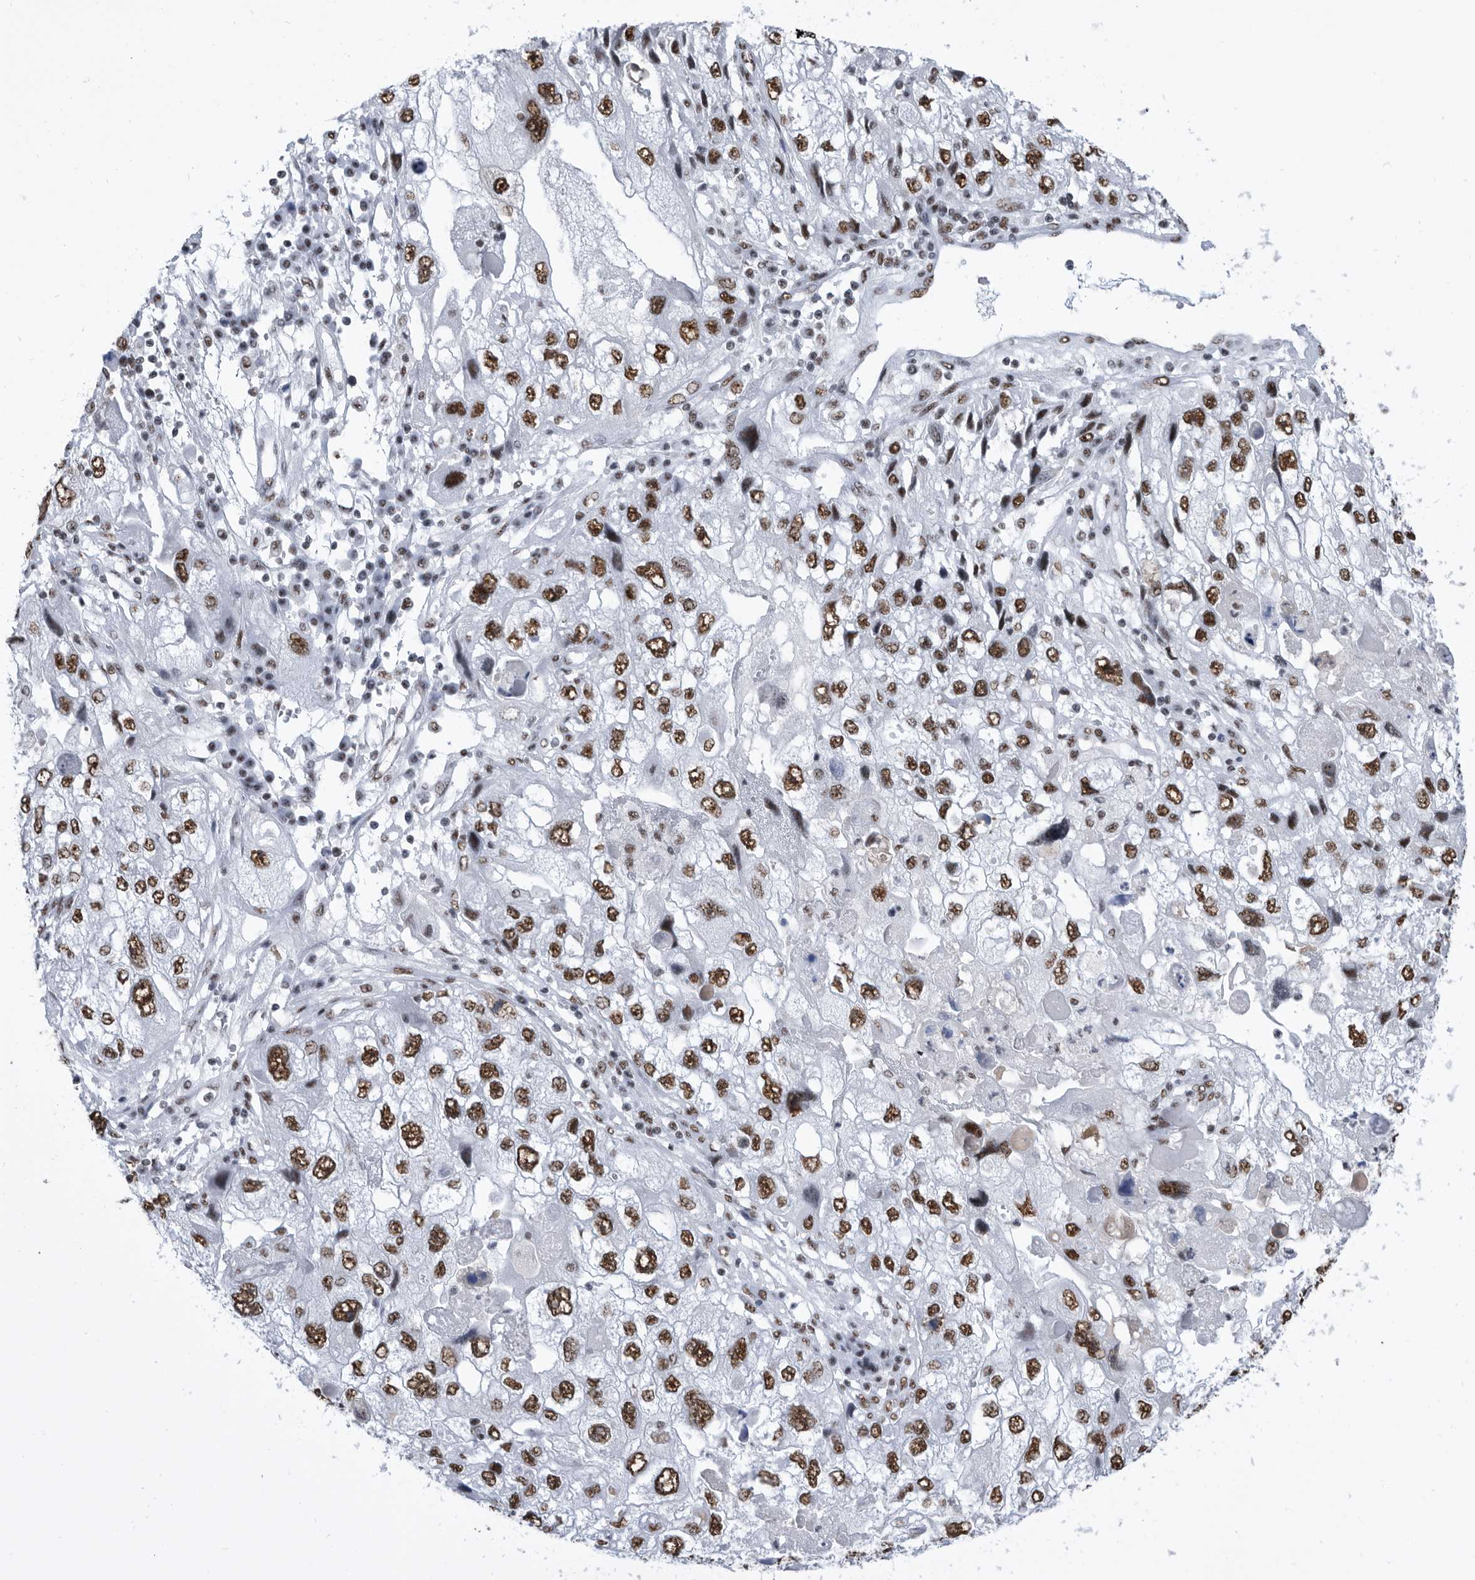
{"staining": {"intensity": "strong", "quantity": ">75%", "location": "nuclear"}, "tissue": "endometrial cancer", "cell_type": "Tumor cells", "image_type": "cancer", "snomed": [{"axis": "morphology", "description": "Adenocarcinoma, NOS"}, {"axis": "topography", "description": "Endometrium"}], "caption": "This photomicrograph exhibits adenocarcinoma (endometrial) stained with immunohistochemistry (IHC) to label a protein in brown. The nuclear of tumor cells show strong positivity for the protein. Nuclei are counter-stained blue.", "gene": "SF3A1", "patient": {"sex": "female", "age": 49}}